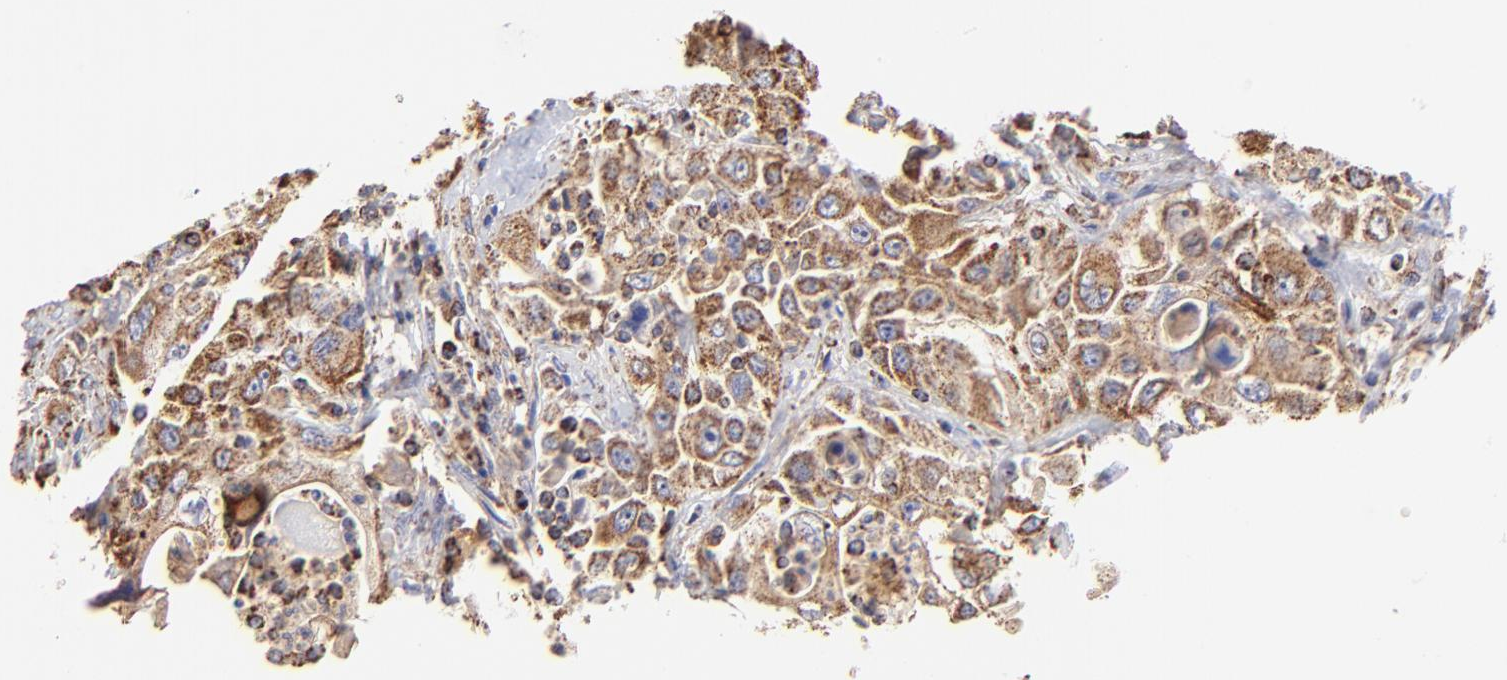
{"staining": {"intensity": "strong", "quantity": ">75%", "location": "cytoplasmic/membranous"}, "tissue": "pancreatic cancer", "cell_type": "Tumor cells", "image_type": "cancer", "snomed": [{"axis": "morphology", "description": "Adenocarcinoma, NOS"}, {"axis": "topography", "description": "Pancreas"}], "caption": "Immunohistochemical staining of pancreatic adenocarcinoma exhibits strong cytoplasmic/membranous protein positivity in about >75% of tumor cells. Immunohistochemistry (ihc) stains the protein of interest in brown and the nuclei are stained blue.", "gene": "ECH1", "patient": {"sex": "male", "age": 70}}